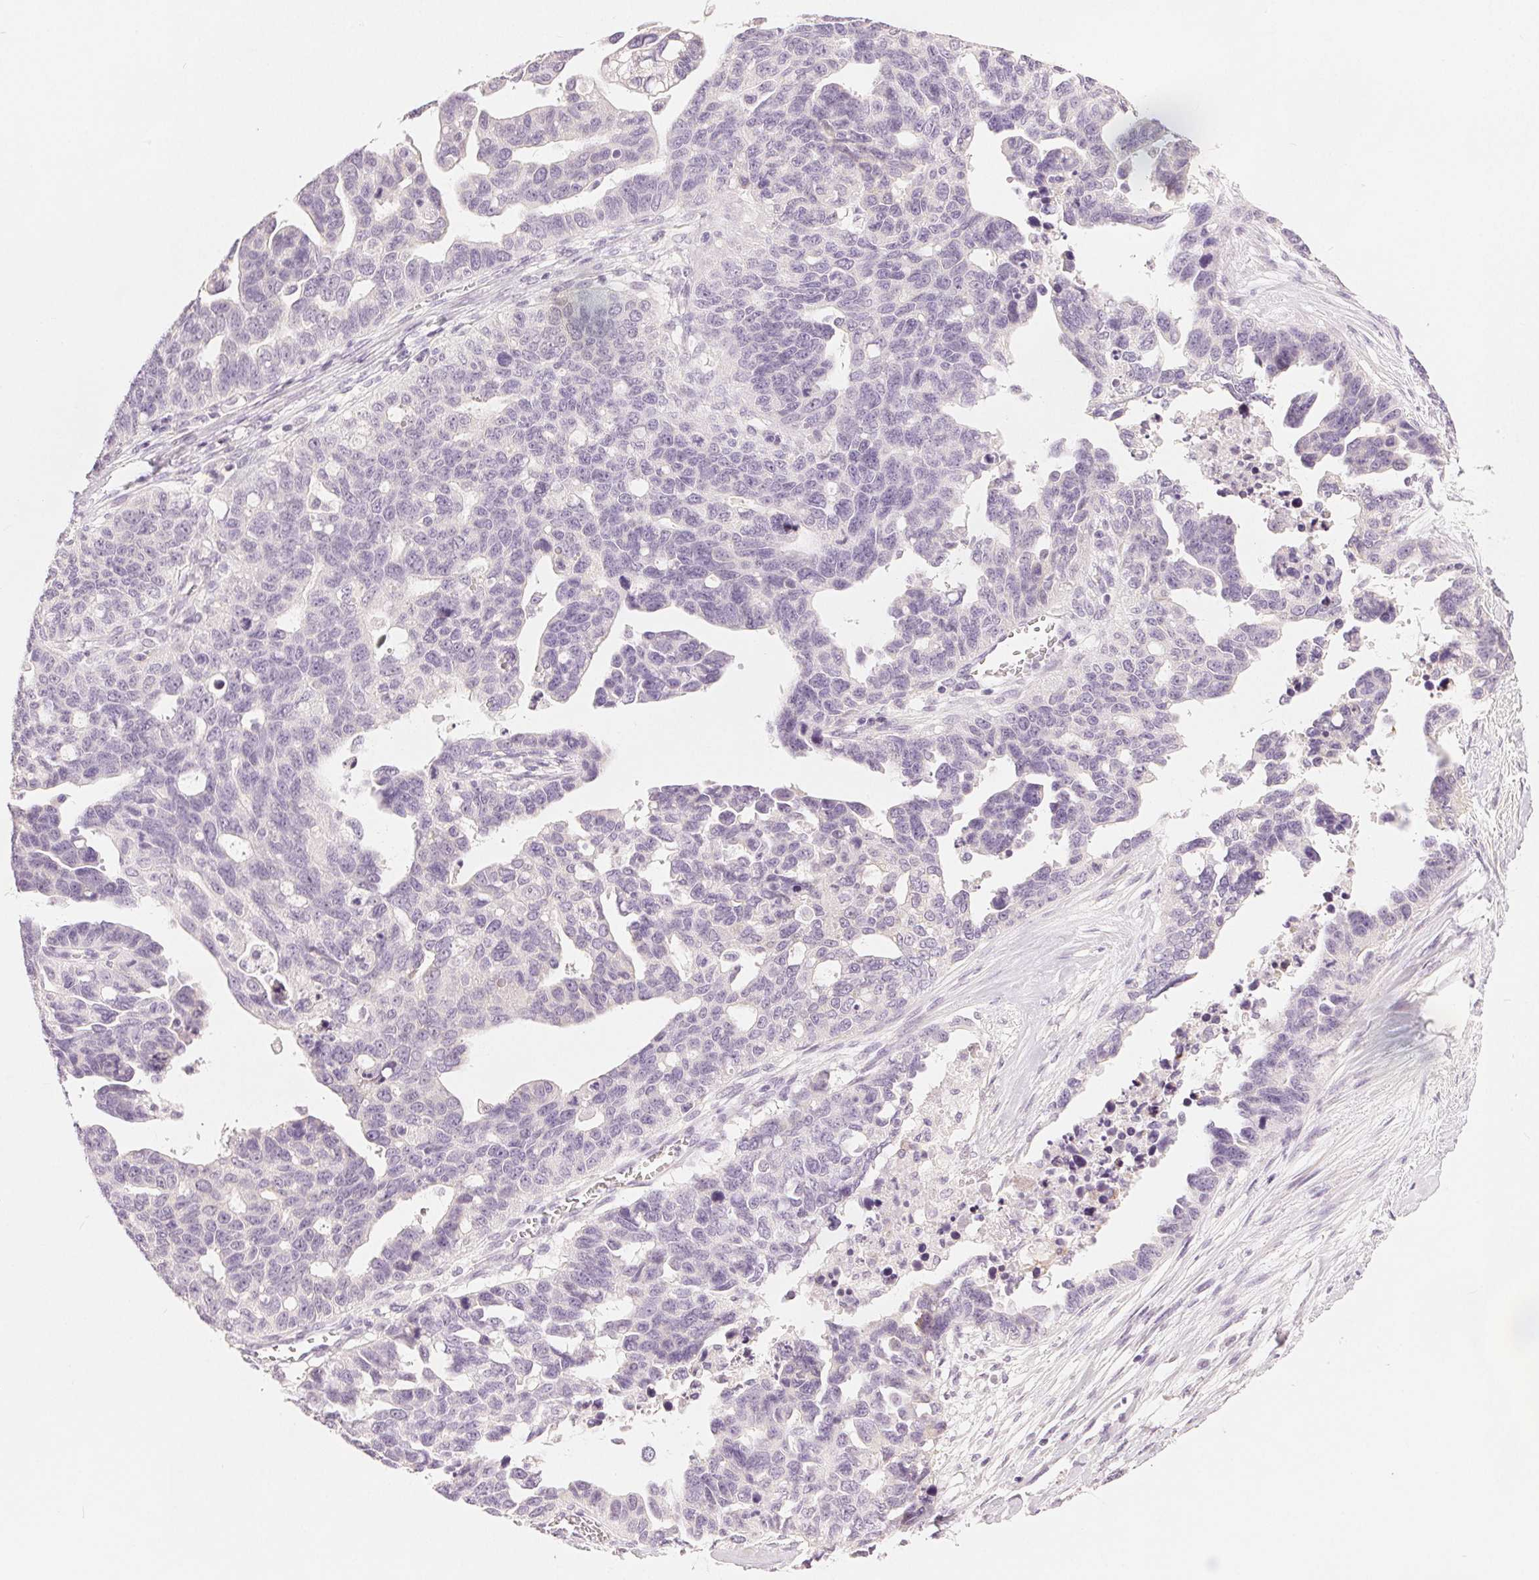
{"staining": {"intensity": "negative", "quantity": "none", "location": "none"}, "tissue": "ovarian cancer", "cell_type": "Tumor cells", "image_type": "cancer", "snomed": [{"axis": "morphology", "description": "Cystadenocarcinoma, serous, NOS"}, {"axis": "topography", "description": "Ovary"}], "caption": "IHC photomicrograph of neoplastic tissue: ovarian cancer (serous cystadenocarcinoma) stained with DAB (3,3'-diaminobenzidine) reveals no significant protein staining in tumor cells.", "gene": "CA12", "patient": {"sex": "female", "age": 69}}